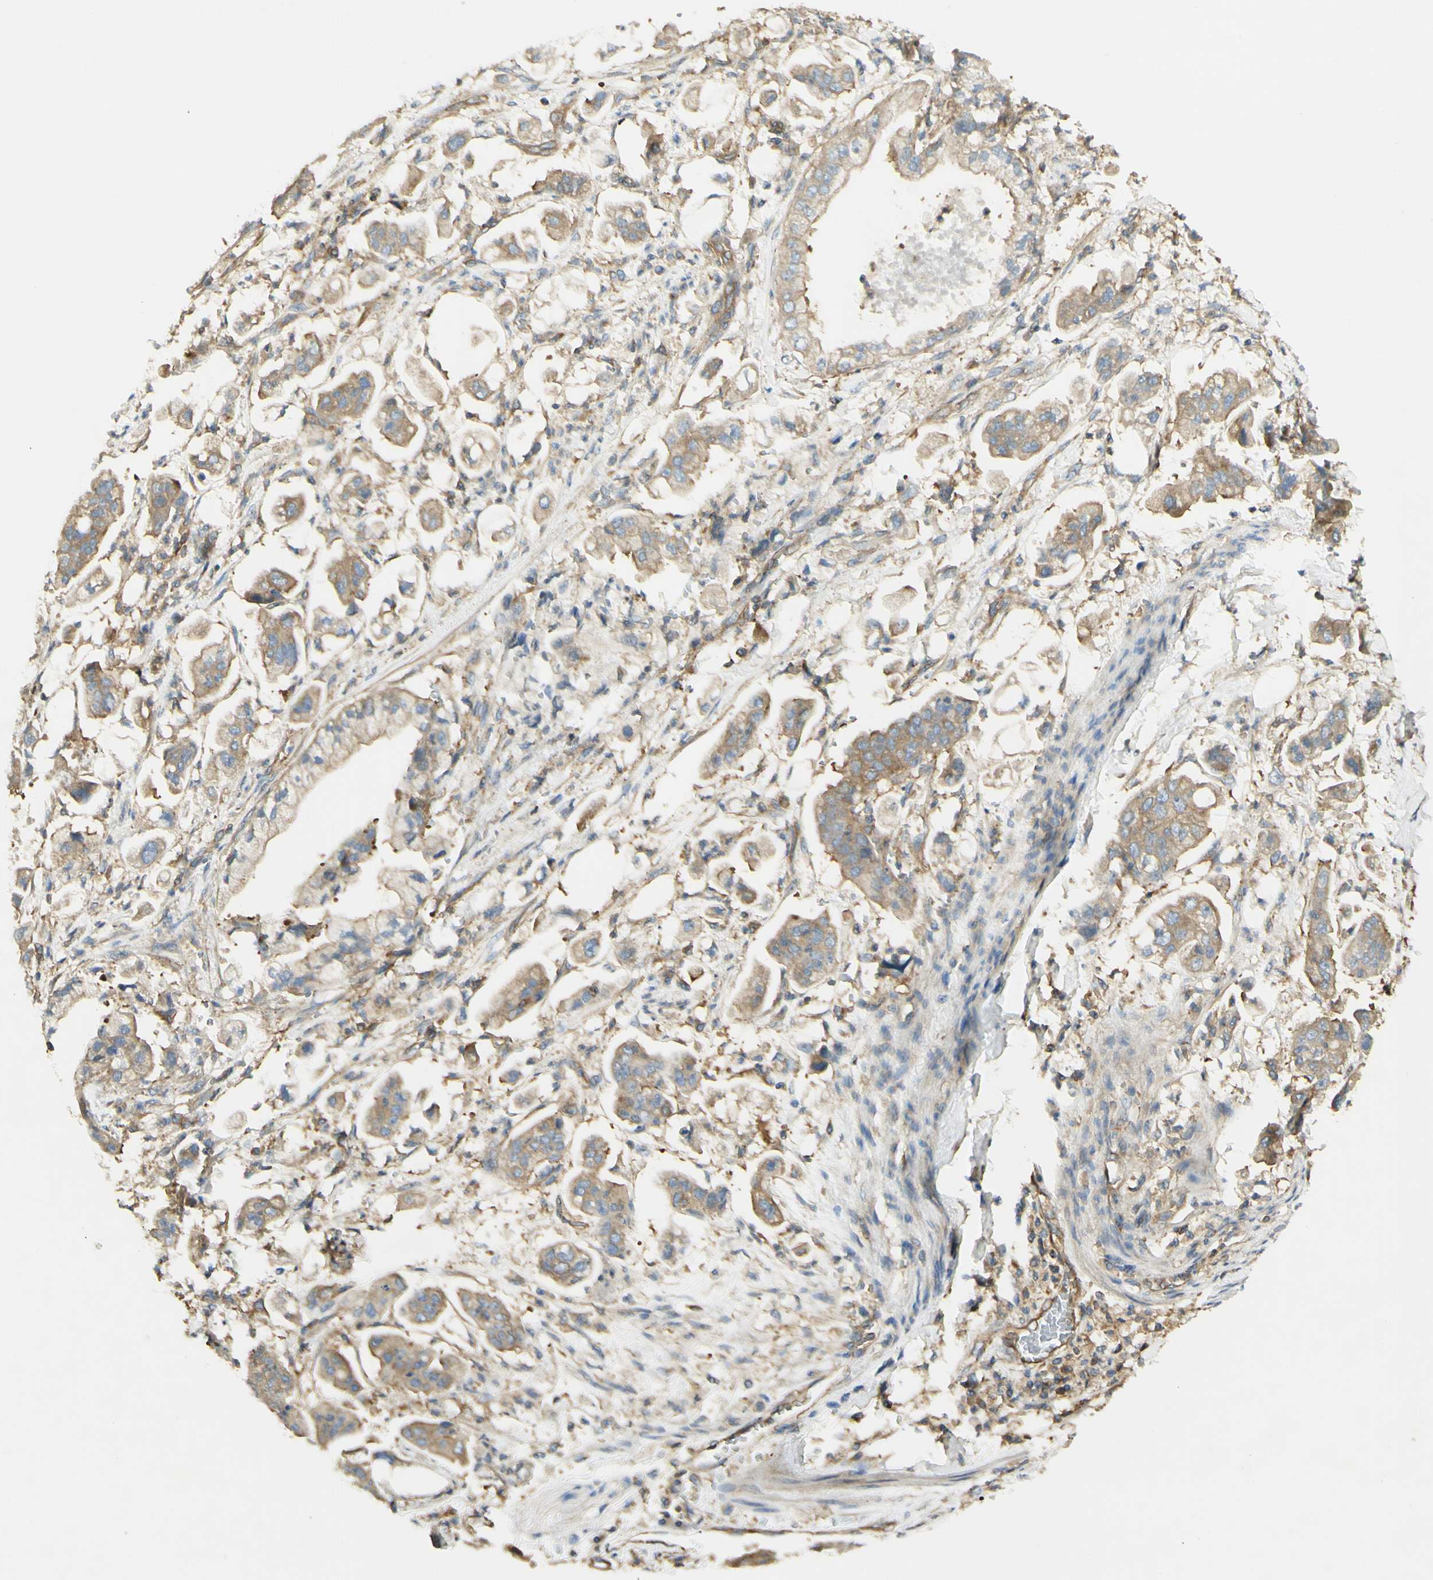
{"staining": {"intensity": "moderate", "quantity": ">75%", "location": "cytoplasmic/membranous"}, "tissue": "stomach cancer", "cell_type": "Tumor cells", "image_type": "cancer", "snomed": [{"axis": "morphology", "description": "Adenocarcinoma, NOS"}, {"axis": "topography", "description": "Stomach"}], "caption": "Immunohistochemical staining of human stomach adenocarcinoma shows medium levels of moderate cytoplasmic/membranous protein positivity in approximately >75% of tumor cells.", "gene": "IKBKG", "patient": {"sex": "male", "age": 62}}